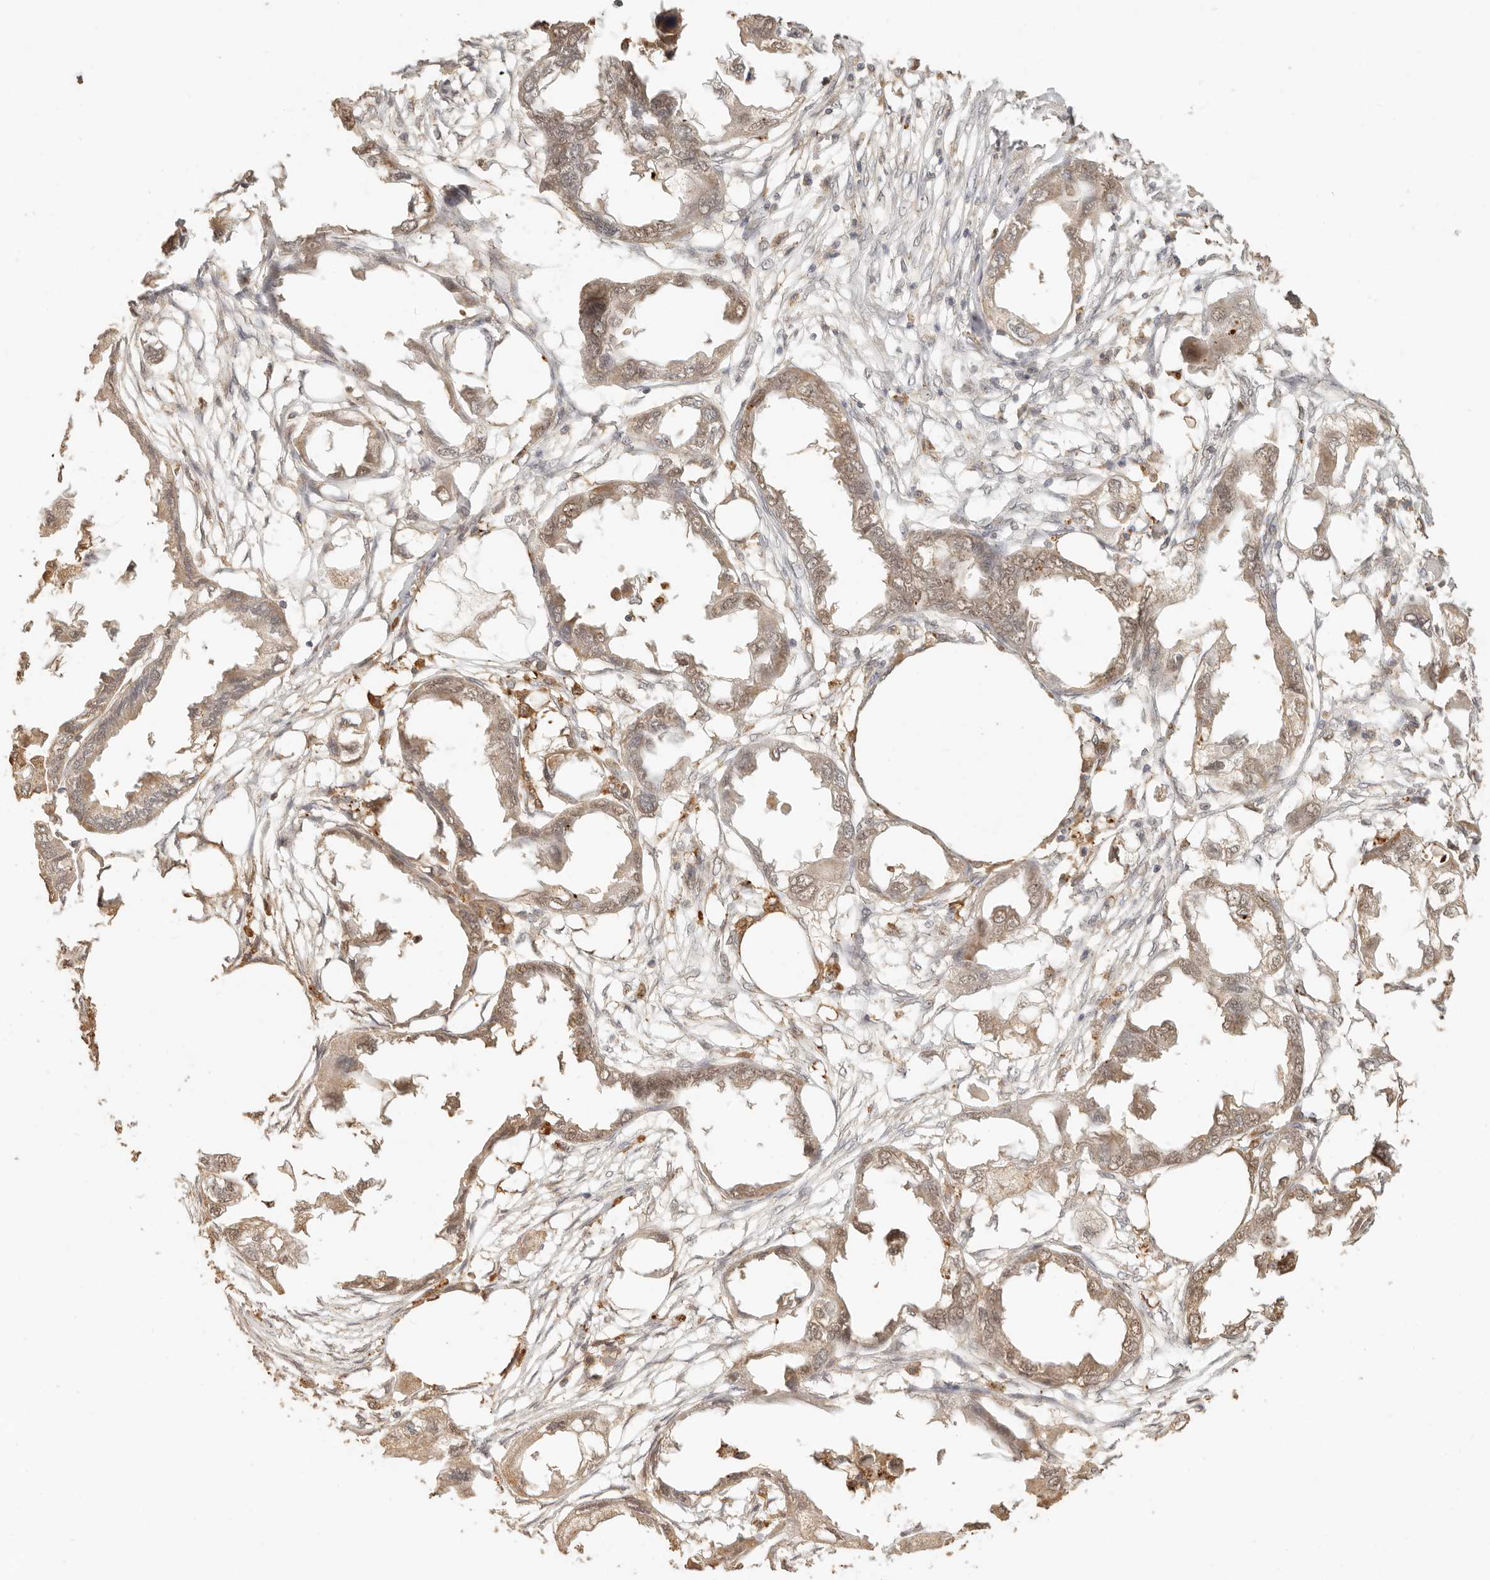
{"staining": {"intensity": "weak", "quantity": ">75%", "location": "cytoplasmic/membranous,nuclear"}, "tissue": "endometrial cancer", "cell_type": "Tumor cells", "image_type": "cancer", "snomed": [{"axis": "morphology", "description": "Adenocarcinoma, NOS"}, {"axis": "morphology", "description": "Adenocarcinoma, metastatic, NOS"}, {"axis": "topography", "description": "Adipose tissue"}, {"axis": "topography", "description": "Endometrium"}], "caption": "Endometrial adenocarcinoma was stained to show a protein in brown. There is low levels of weak cytoplasmic/membranous and nuclear expression in about >75% of tumor cells.", "gene": "INTS11", "patient": {"sex": "female", "age": 67}}